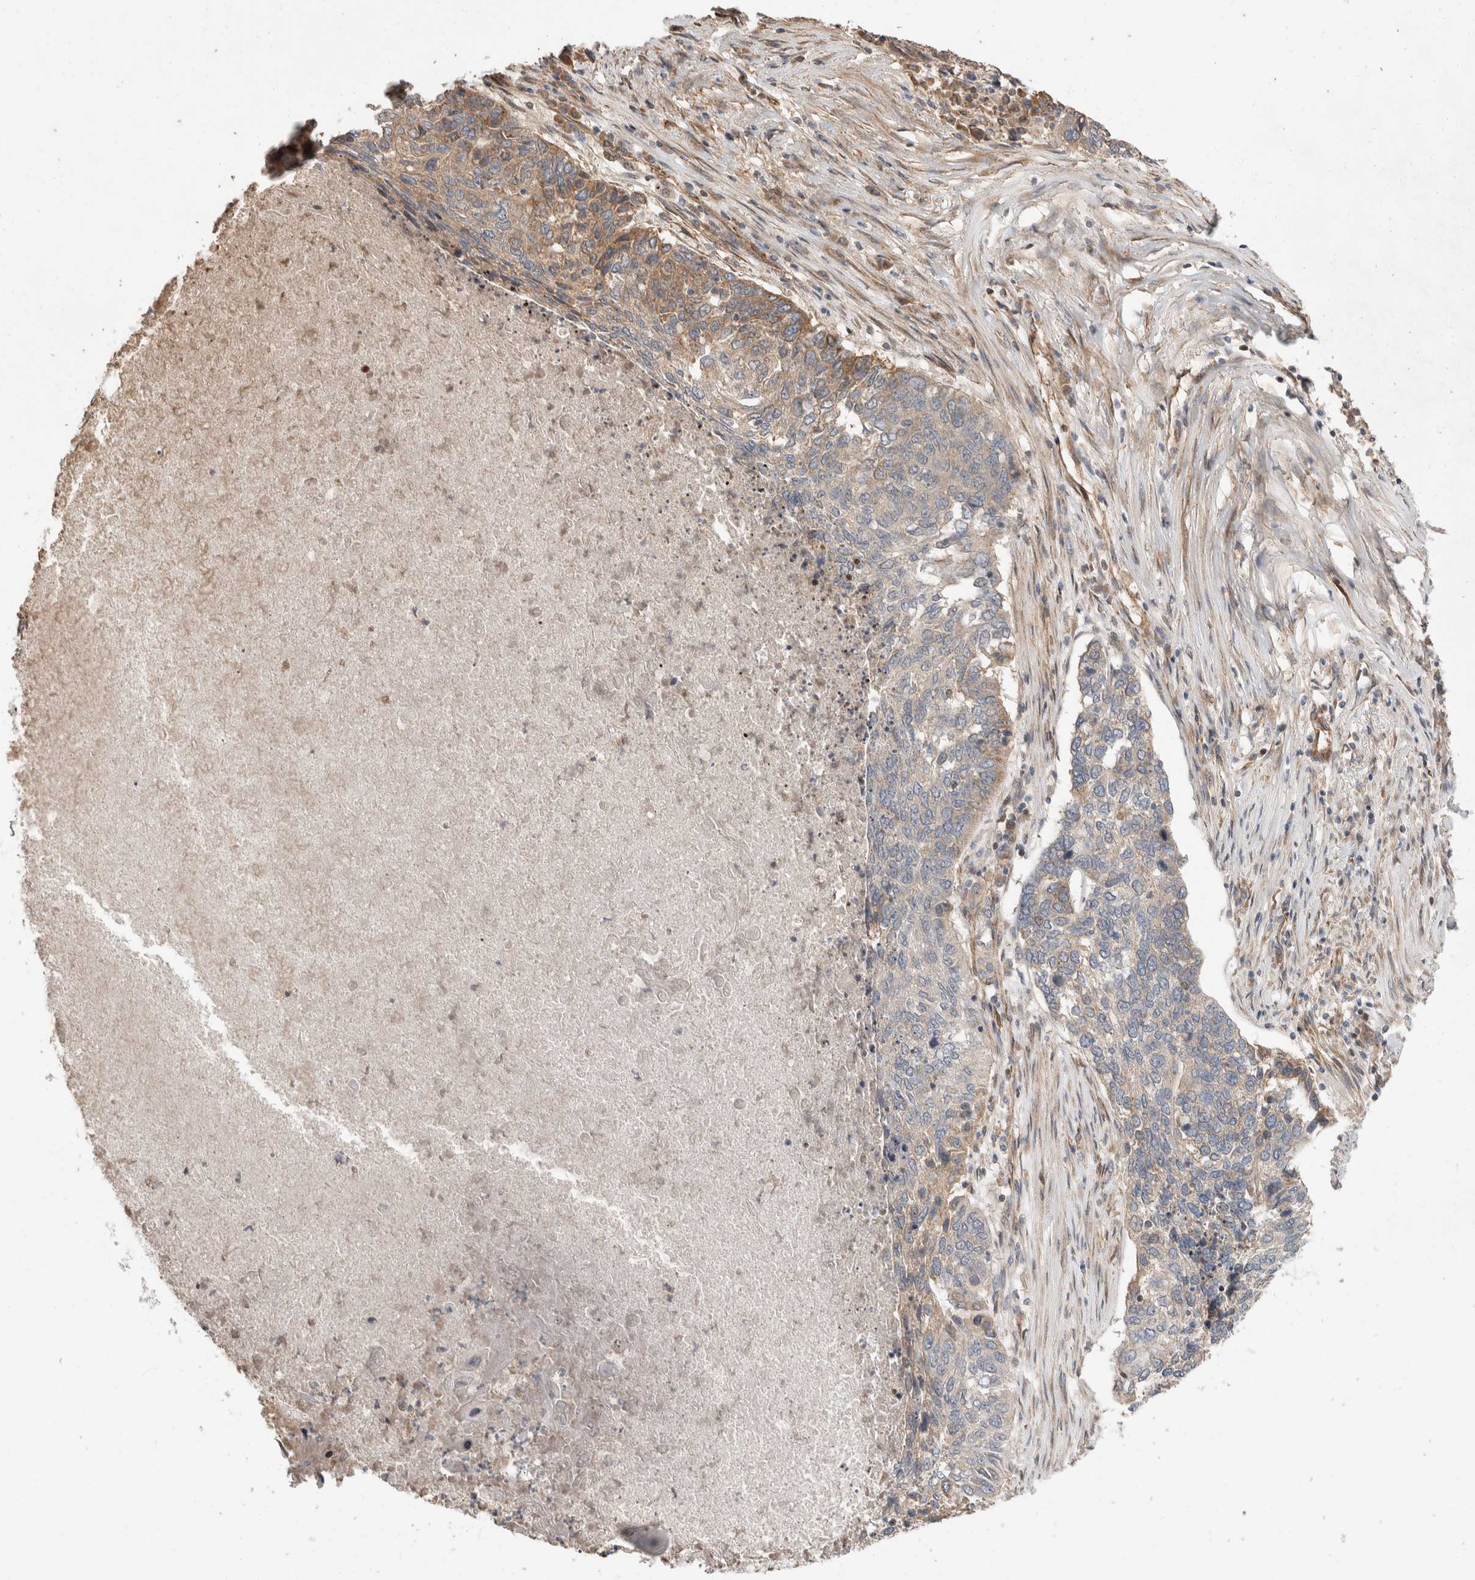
{"staining": {"intensity": "moderate", "quantity": "<25%", "location": "cytoplasmic/membranous"}, "tissue": "lung cancer", "cell_type": "Tumor cells", "image_type": "cancer", "snomed": [{"axis": "morphology", "description": "Squamous cell carcinoma, NOS"}, {"axis": "topography", "description": "Lung"}], "caption": "A photomicrograph of lung squamous cell carcinoma stained for a protein exhibits moderate cytoplasmic/membranous brown staining in tumor cells. The staining was performed using DAB (3,3'-diaminobenzidine) to visualize the protein expression in brown, while the nuclei were stained in blue with hematoxylin (Magnification: 20x).", "gene": "ERC1", "patient": {"sex": "female", "age": 63}}